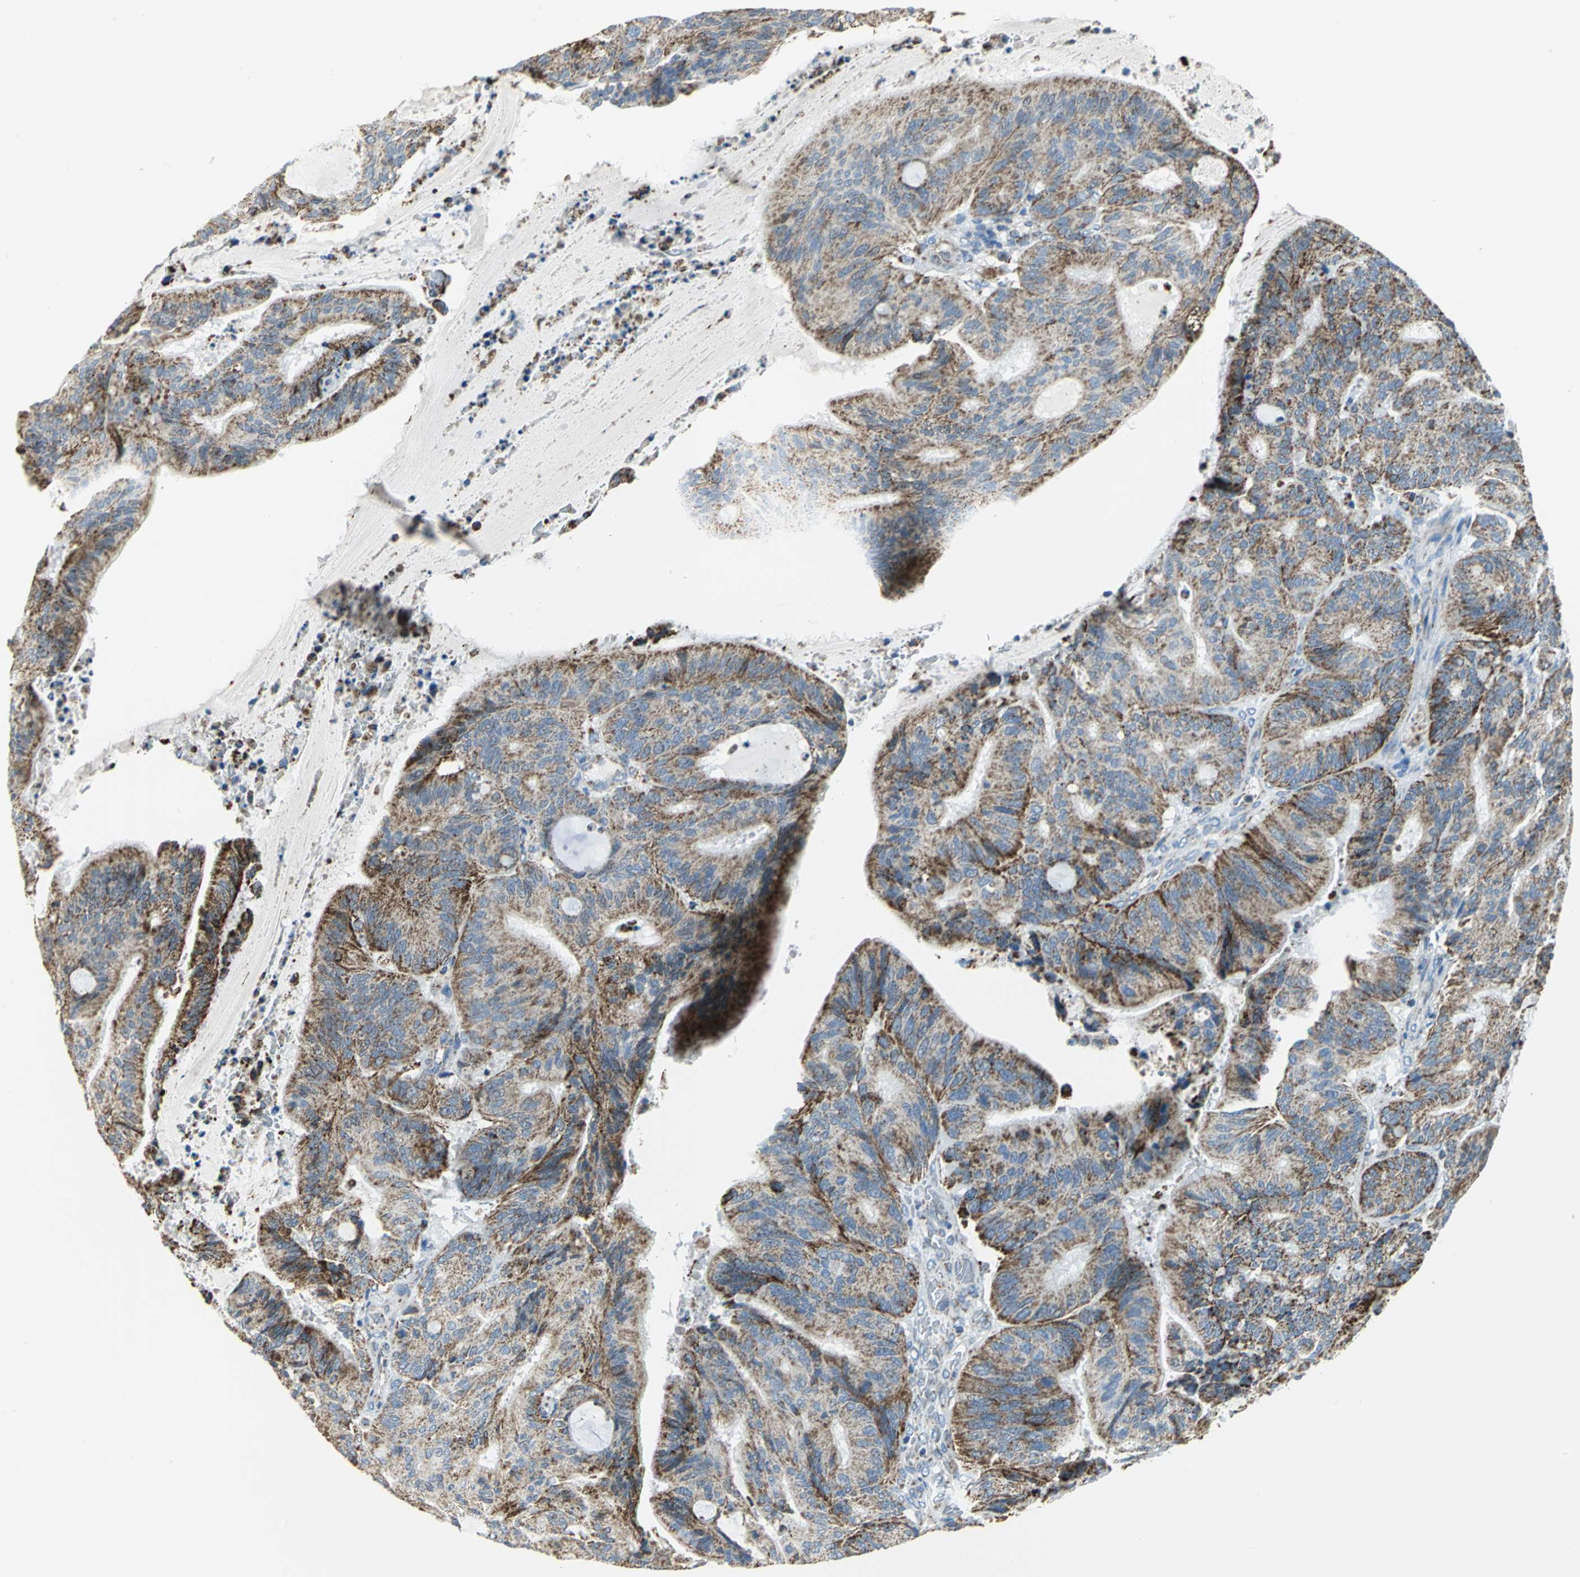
{"staining": {"intensity": "moderate", "quantity": "25%-75%", "location": "cytoplasmic/membranous"}, "tissue": "liver cancer", "cell_type": "Tumor cells", "image_type": "cancer", "snomed": [{"axis": "morphology", "description": "Cholangiocarcinoma"}, {"axis": "topography", "description": "Liver"}], "caption": "Protein staining of cholangiocarcinoma (liver) tissue displays moderate cytoplasmic/membranous expression in approximately 25%-75% of tumor cells. Using DAB (brown) and hematoxylin (blue) stains, captured at high magnification using brightfield microscopy.", "gene": "NTRK1", "patient": {"sex": "female", "age": 73}}